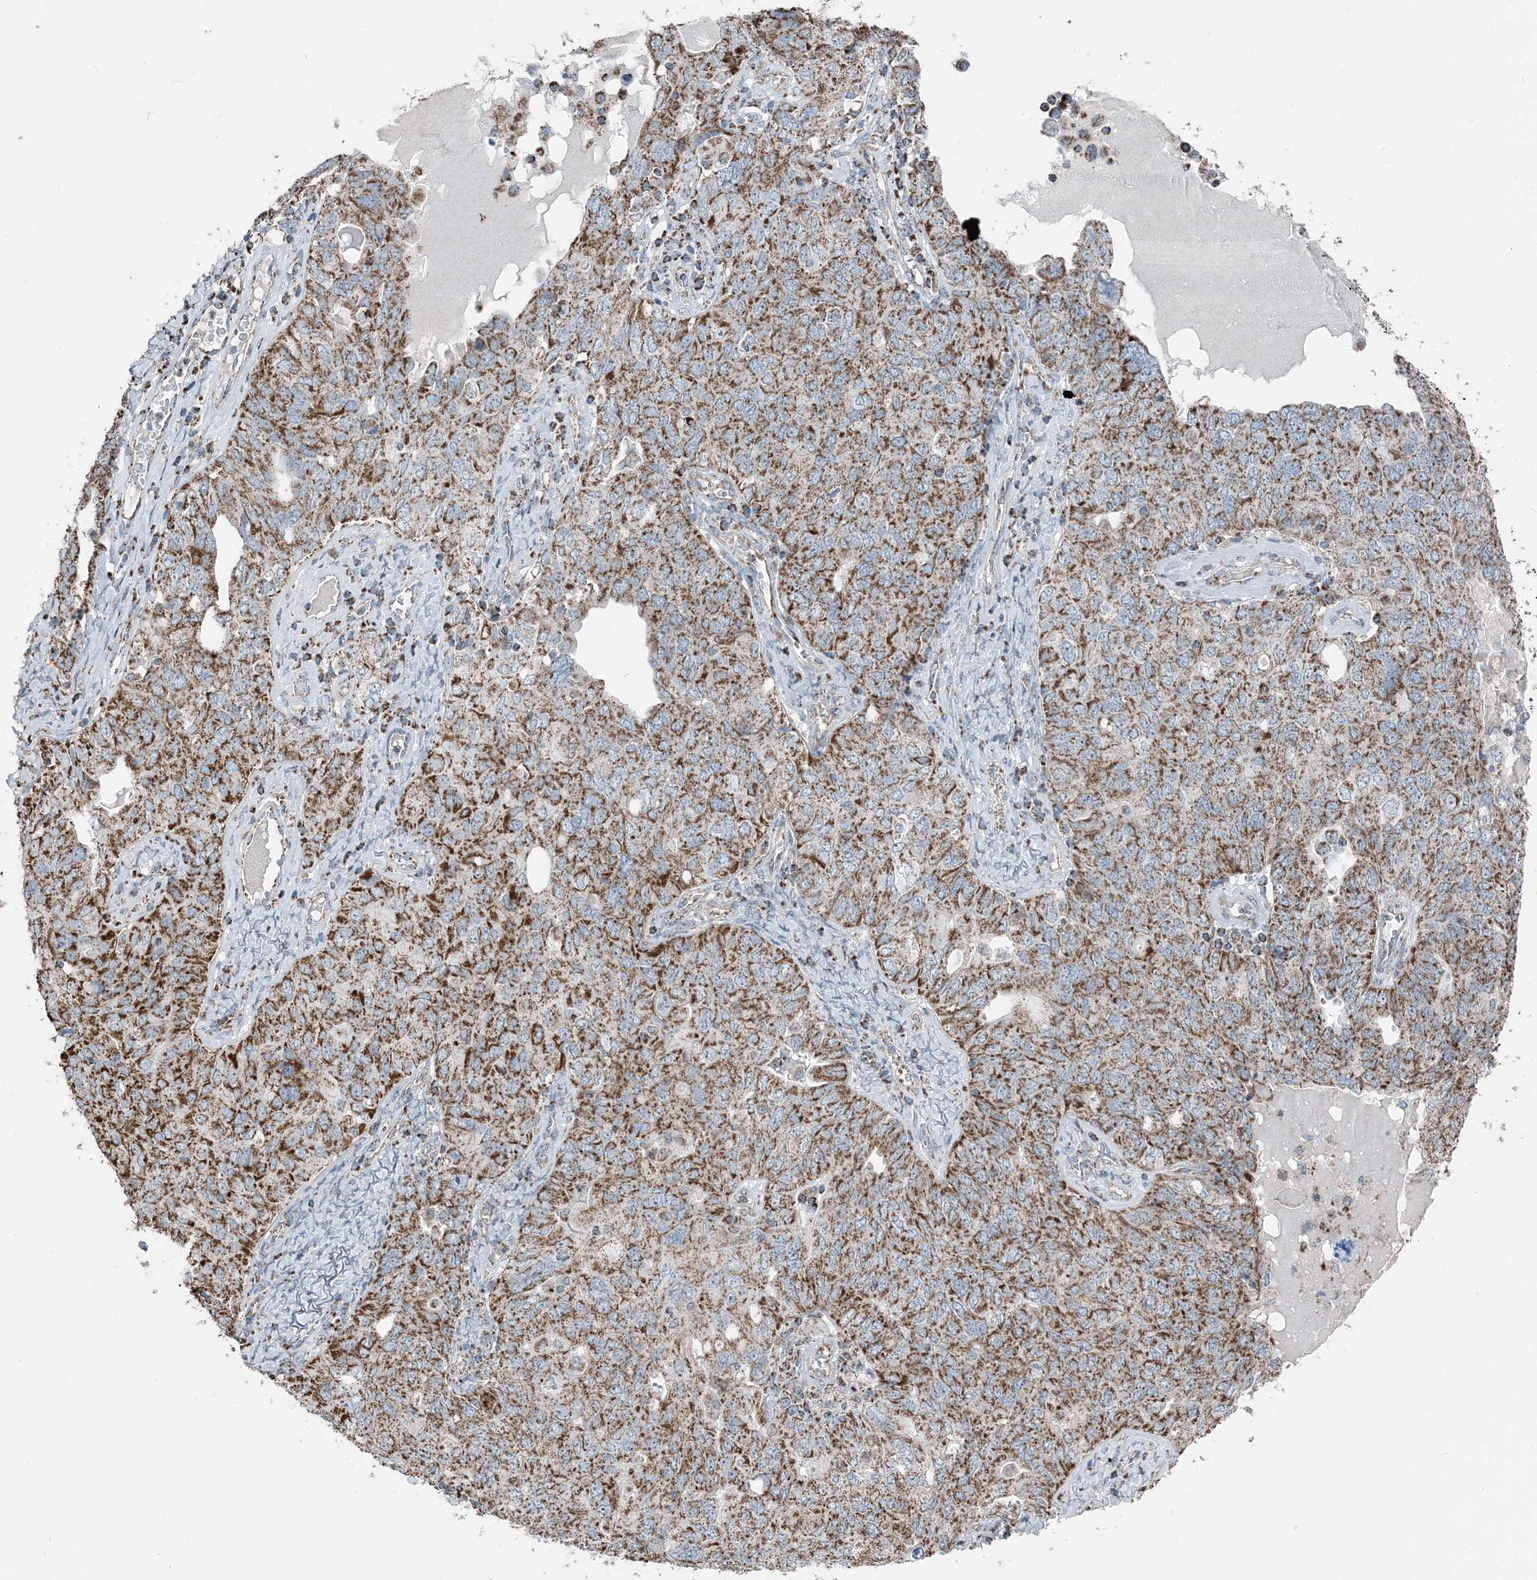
{"staining": {"intensity": "moderate", "quantity": ">75%", "location": "cytoplasmic/membranous"}, "tissue": "ovarian cancer", "cell_type": "Tumor cells", "image_type": "cancer", "snomed": [{"axis": "morphology", "description": "Carcinoma, endometroid"}, {"axis": "topography", "description": "Ovary"}], "caption": "About >75% of tumor cells in human ovarian cancer demonstrate moderate cytoplasmic/membranous protein staining as visualized by brown immunohistochemical staining.", "gene": "SUCLG1", "patient": {"sex": "female", "age": 62}}